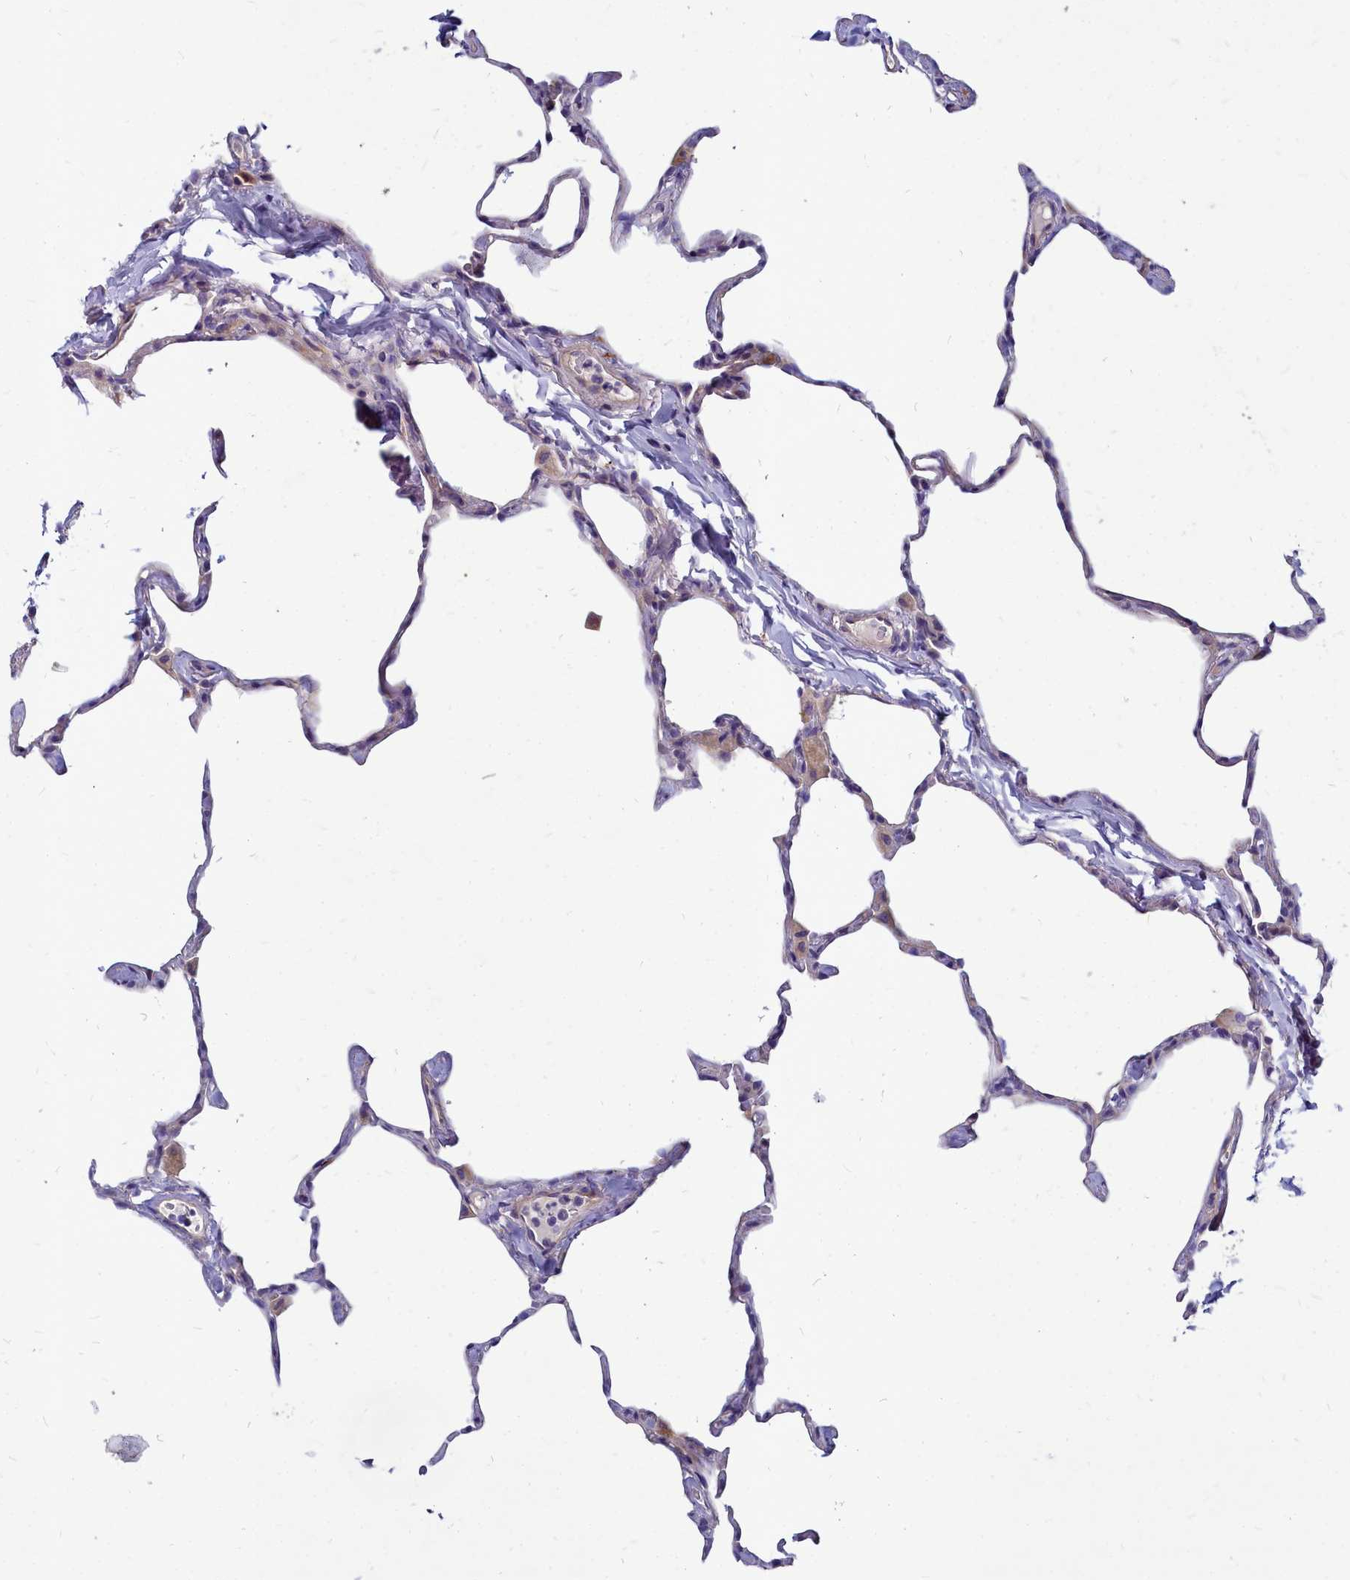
{"staining": {"intensity": "weak", "quantity": "<25%", "location": "cytoplasmic/membranous"}, "tissue": "lung", "cell_type": "Alveolar cells", "image_type": "normal", "snomed": [{"axis": "morphology", "description": "Normal tissue, NOS"}, {"axis": "topography", "description": "Lung"}], "caption": "Immunohistochemistry of unremarkable human lung reveals no positivity in alveolar cells. Brightfield microscopy of immunohistochemistry stained with DAB (brown) and hematoxylin (blue), captured at high magnification.", "gene": "SMPD4", "patient": {"sex": "male", "age": 65}}